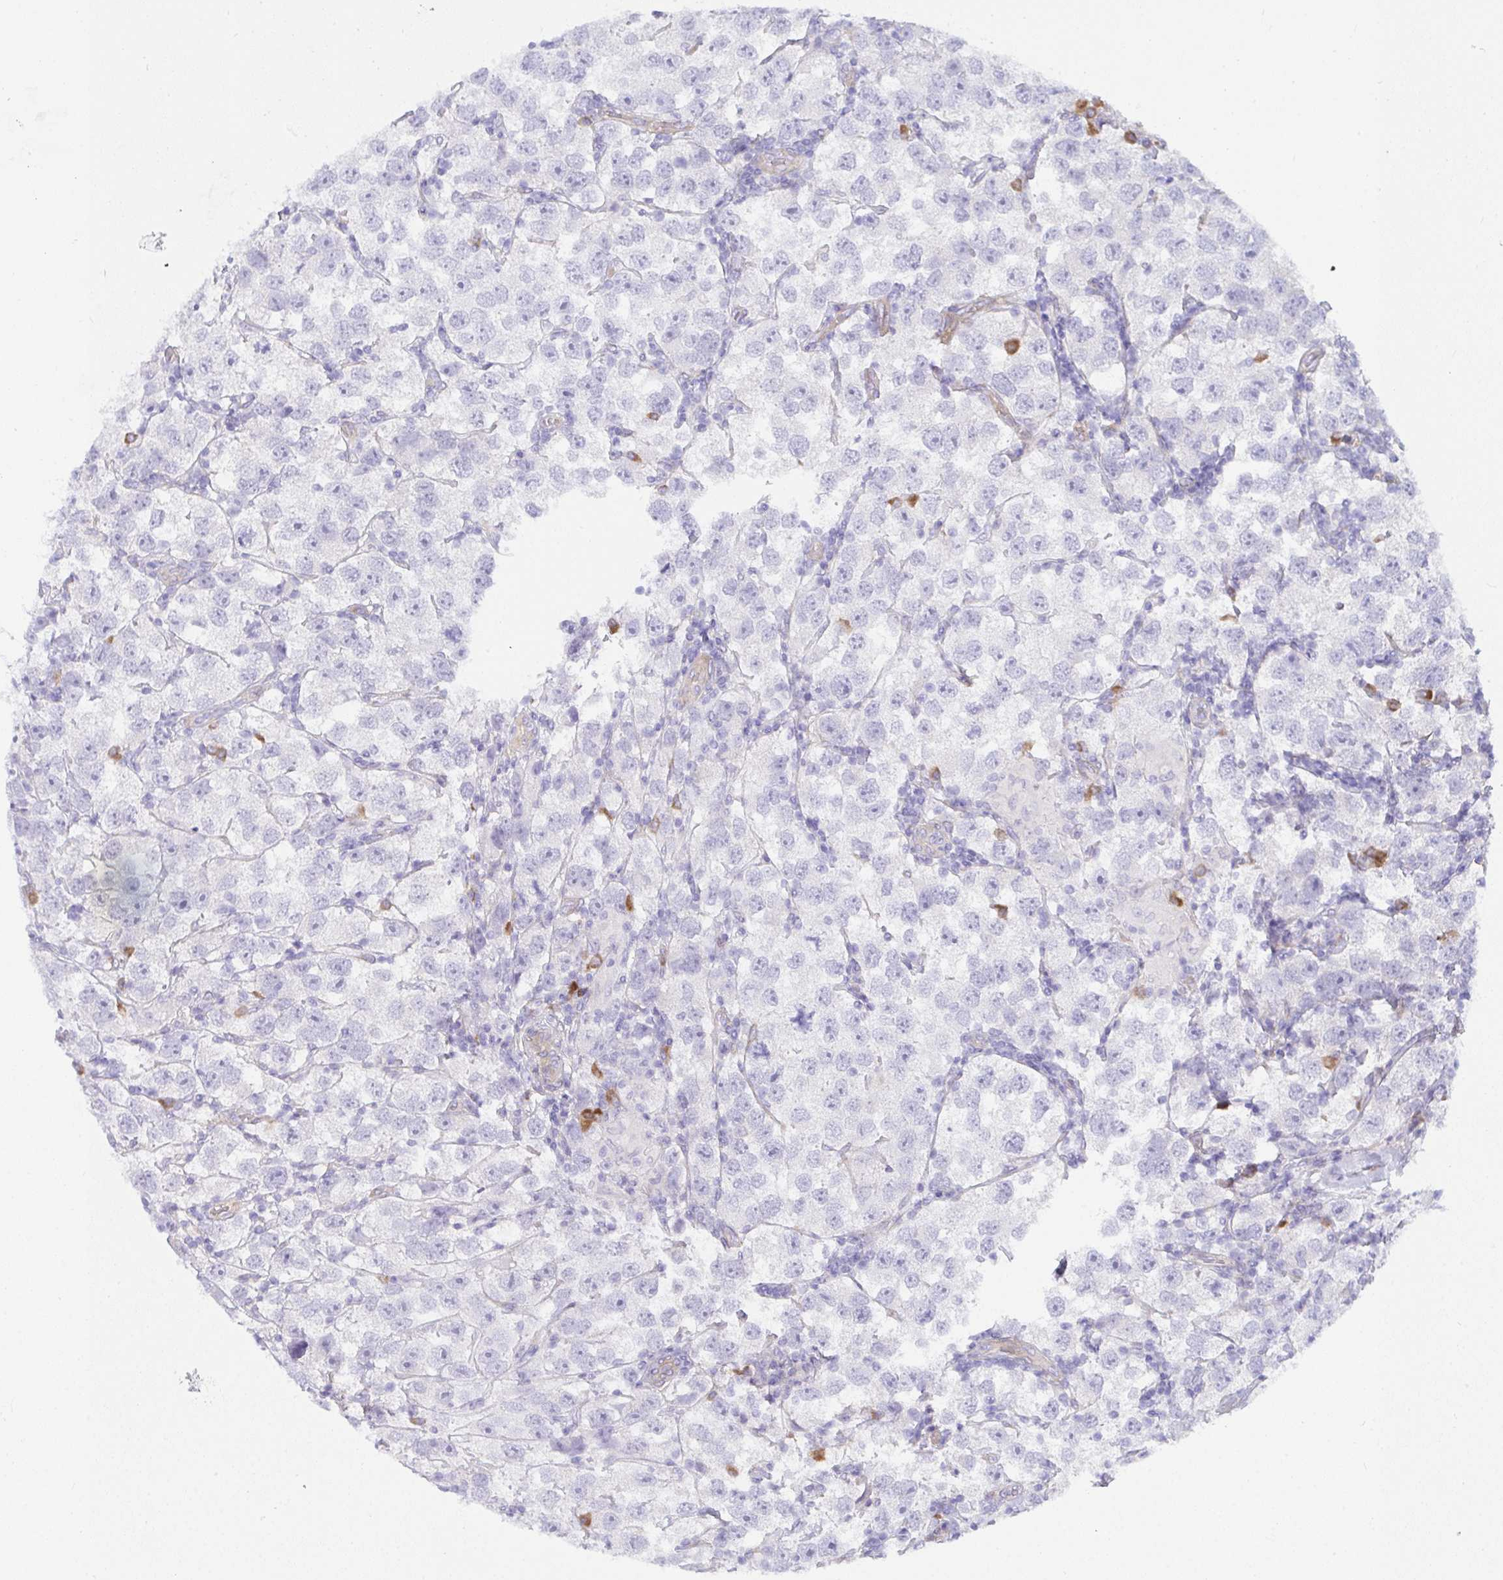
{"staining": {"intensity": "negative", "quantity": "none", "location": "none"}, "tissue": "testis cancer", "cell_type": "Tumor cells", "image_type": "cancer", "snomed": [{"axis": "morphology", "description": "Seminoma, NOS"}, {"axis": "topography", "description": "Testis"}], "caption": "DAB (3,3'-diaminobenzidine) immunohistochemical staining of testis cancer (seminoma) displays no significant staining in tumor cells. (DAB (3,3'-diaminobenzidine) immunohistochemistry, high magnification).", "gene": "GAB1", "patient": {"sex": "male", "age": 26}}